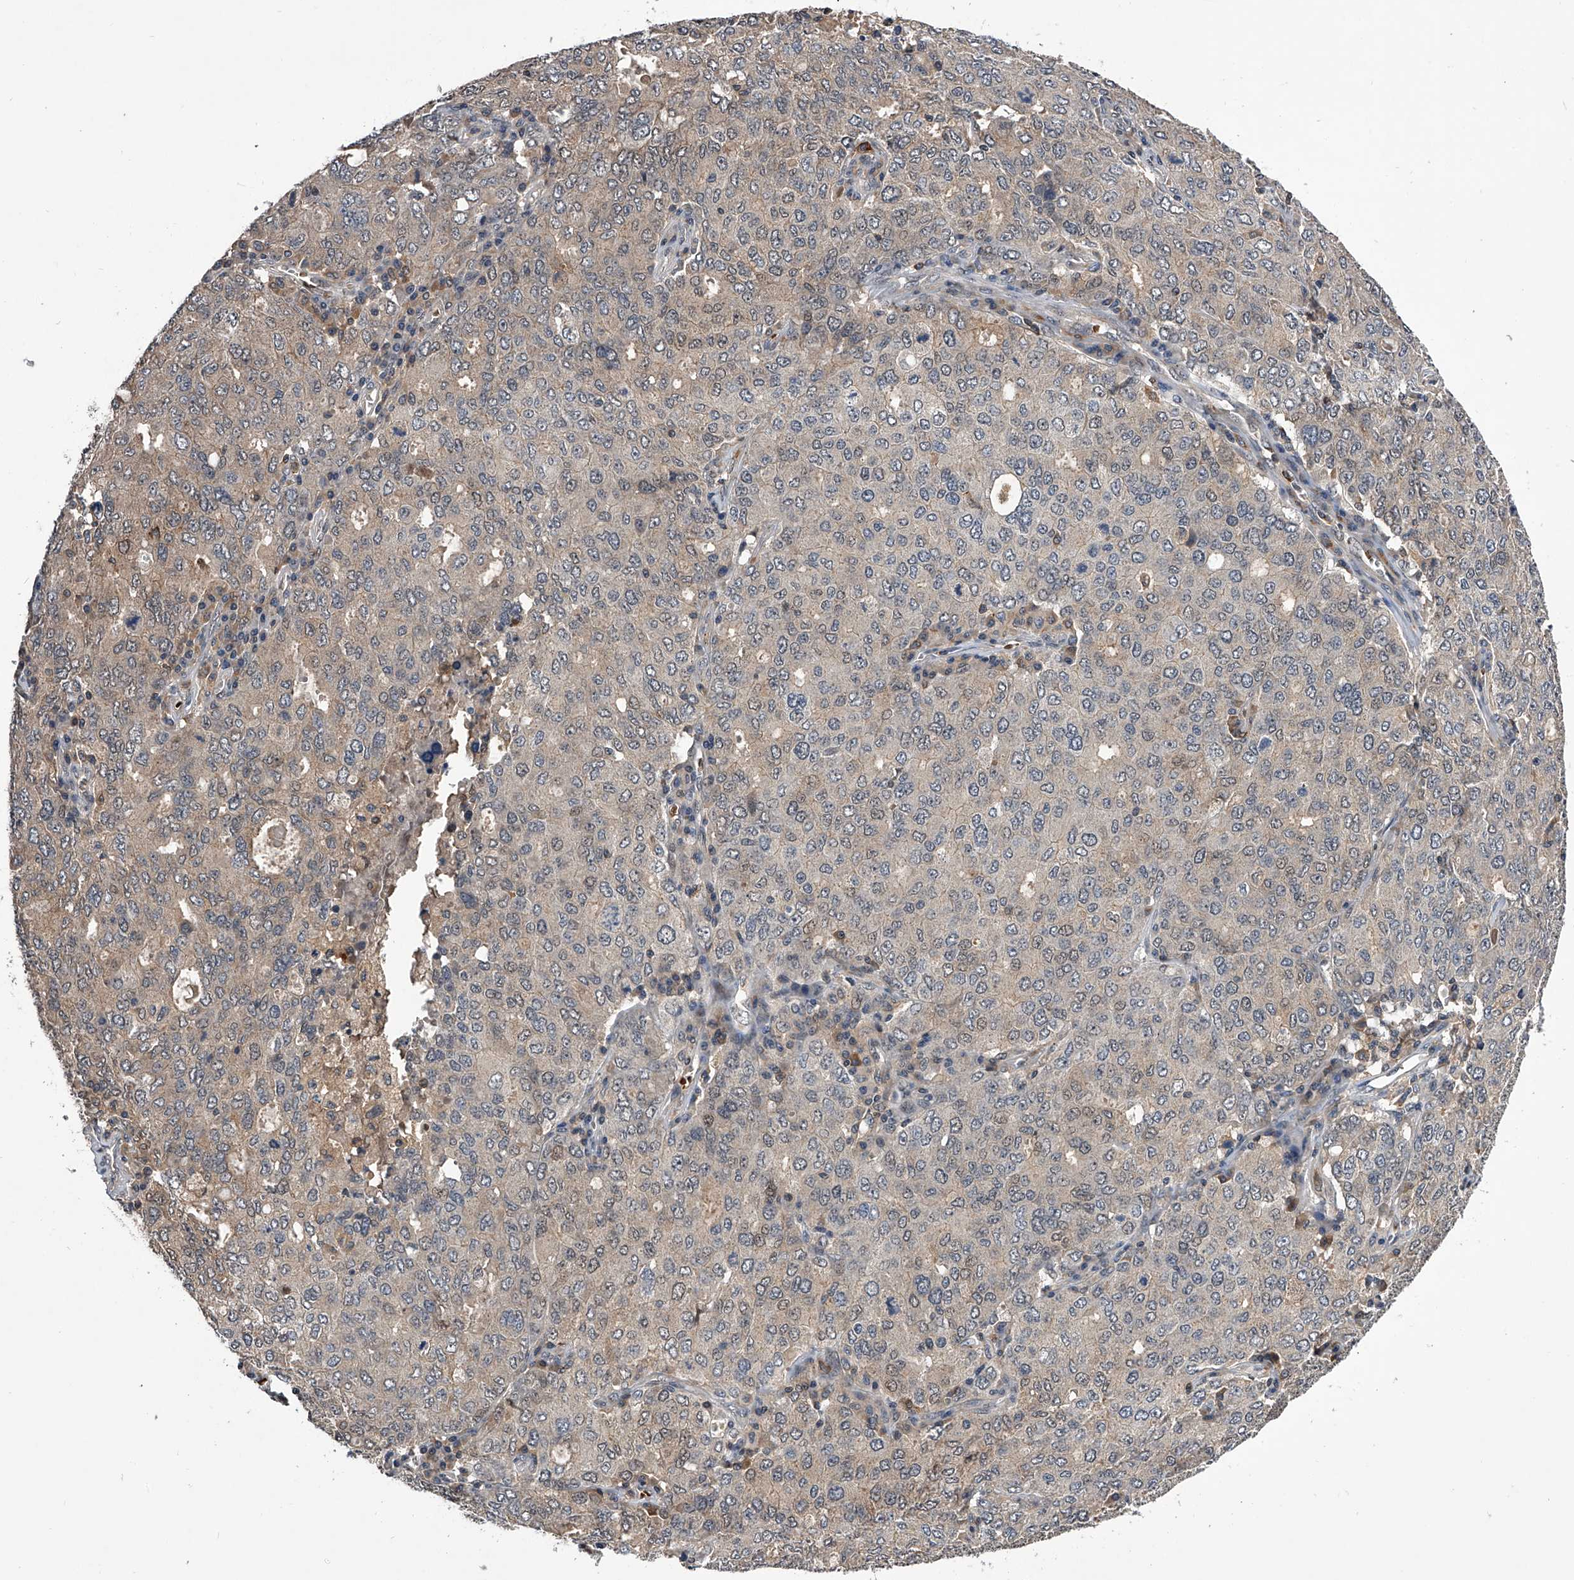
{"staining": {"intensity": "weak", "quantity": "<25%", "location": "cytoplasmic/membranous"}, "tissue": "ovarian cancer", "cell_type": "Tumor cells", "image_type": "cancer", "snomed": [{"axis": "morphology", "description": "Carcinoma, endometroid"}, {"axis": "topography", "description": "Ovary"}], "caption": "The photomicrograph demonstrates no staining of tumor cells in ovarian cancer (endometroid carcinoma).", "gene": "ZNF30", "patient": {"sex": "female", "age": 62}}